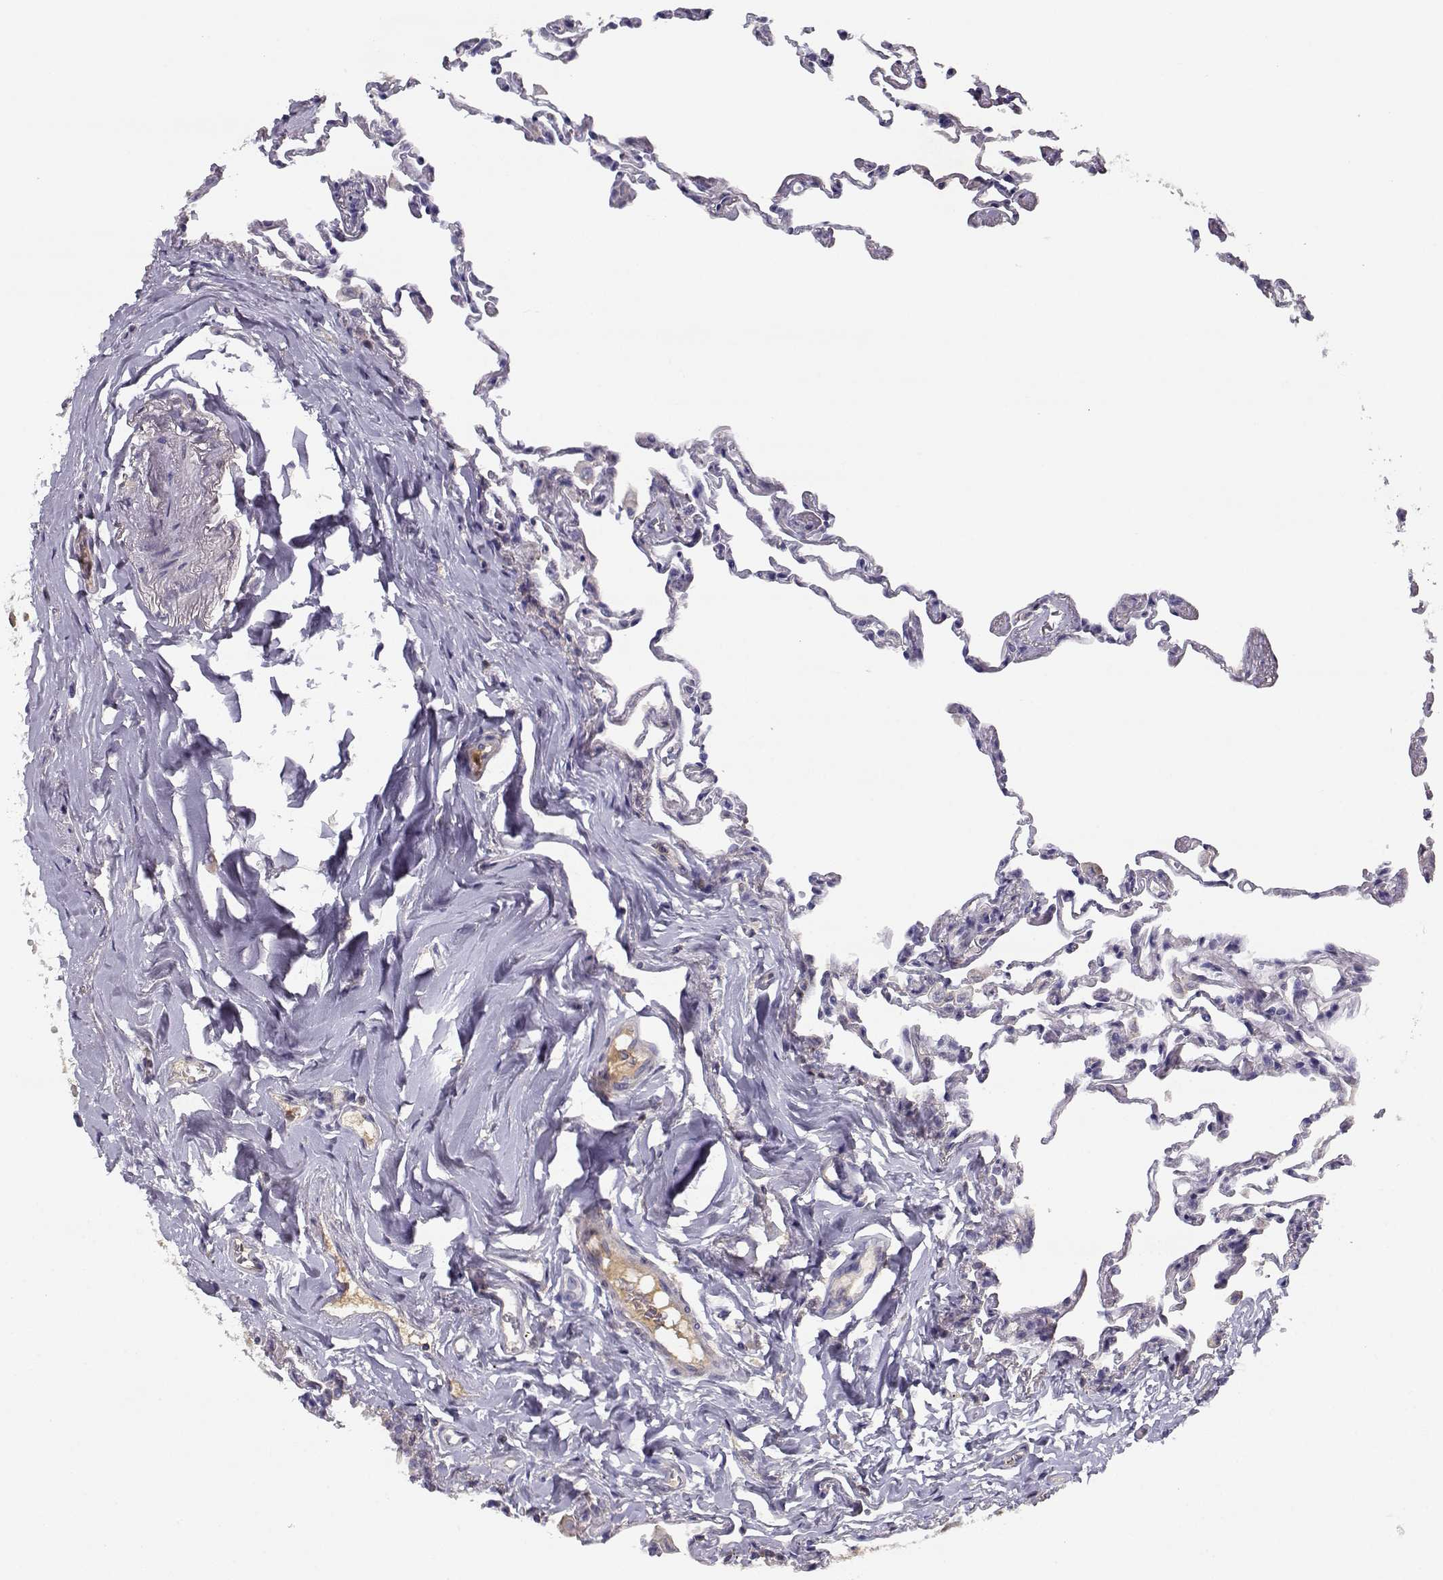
{"staining": {"intensity": "negative", "quantity": "none", "location": "none"}, "tissue": "lung", "cell_type": "Alveolar cells", "image_type": "normal", "snomed": [{"axis": "morphology", "description": "Normal tissue, NOS"}, {"axis": "topography", "description": "Lung"}], "caption": "A histopathology image of human lung is negative for staining in alveolar cells.", "gene": "SLCO6A1", "patient": {"sex": "female", "age": 57}}